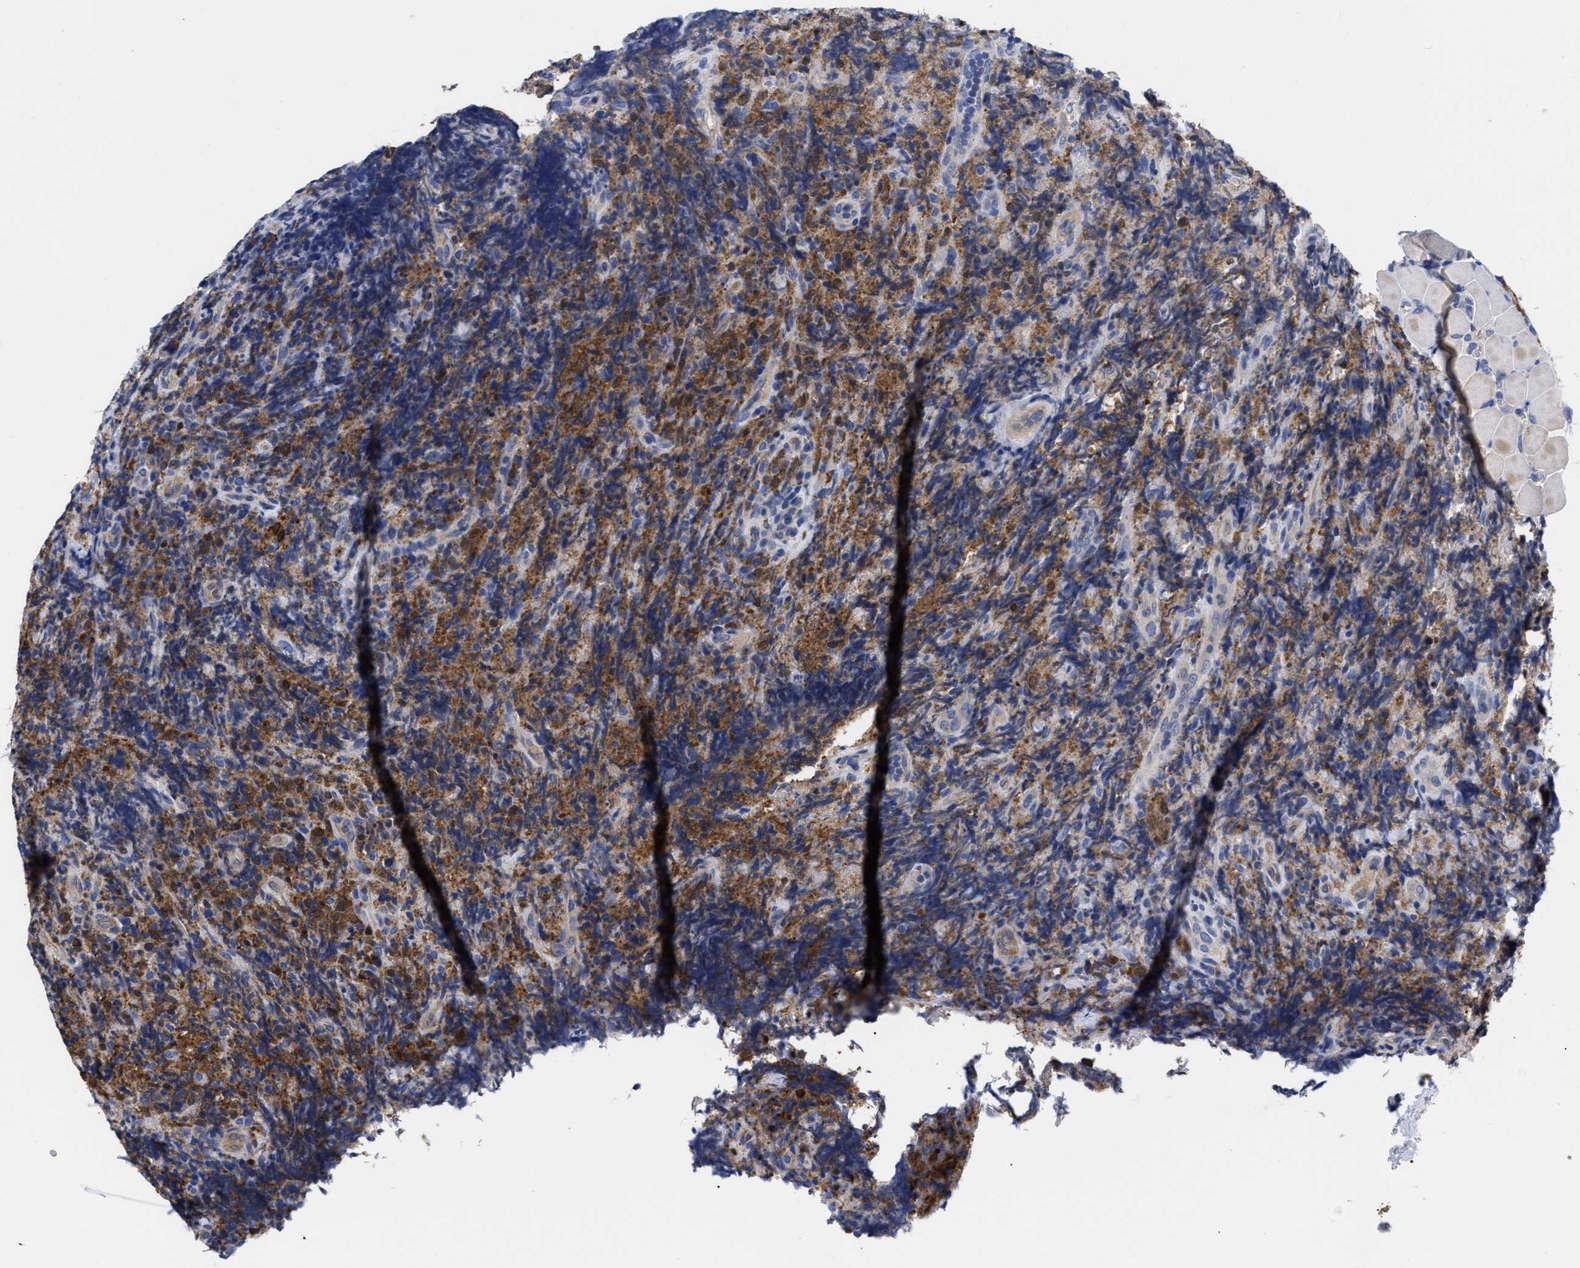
{"staining": {"intensity": "moderate", "quantity": ">75%", "location": "cytoplasmic/membranous"}, "tissue": "lymphoma", "cell_type": "Tumor cells", "image_type": "cancer", "snomed": [{"axis": "morphology", "description": "Malignant lymphoma, non-Hodgkin's type, High grade"}, {"axis": "topography", "description": "Tonsil"}], "caption": "This histopathology image displays lymphoma stained with IHC to label a protein in brown. The cytoplasmic/membranous of tumor cells show moderate positivity for the protein. Nuclei are counter-stained blue.", "gene": "IRAG2", "patient": {"sex": "female", "age": 36}}